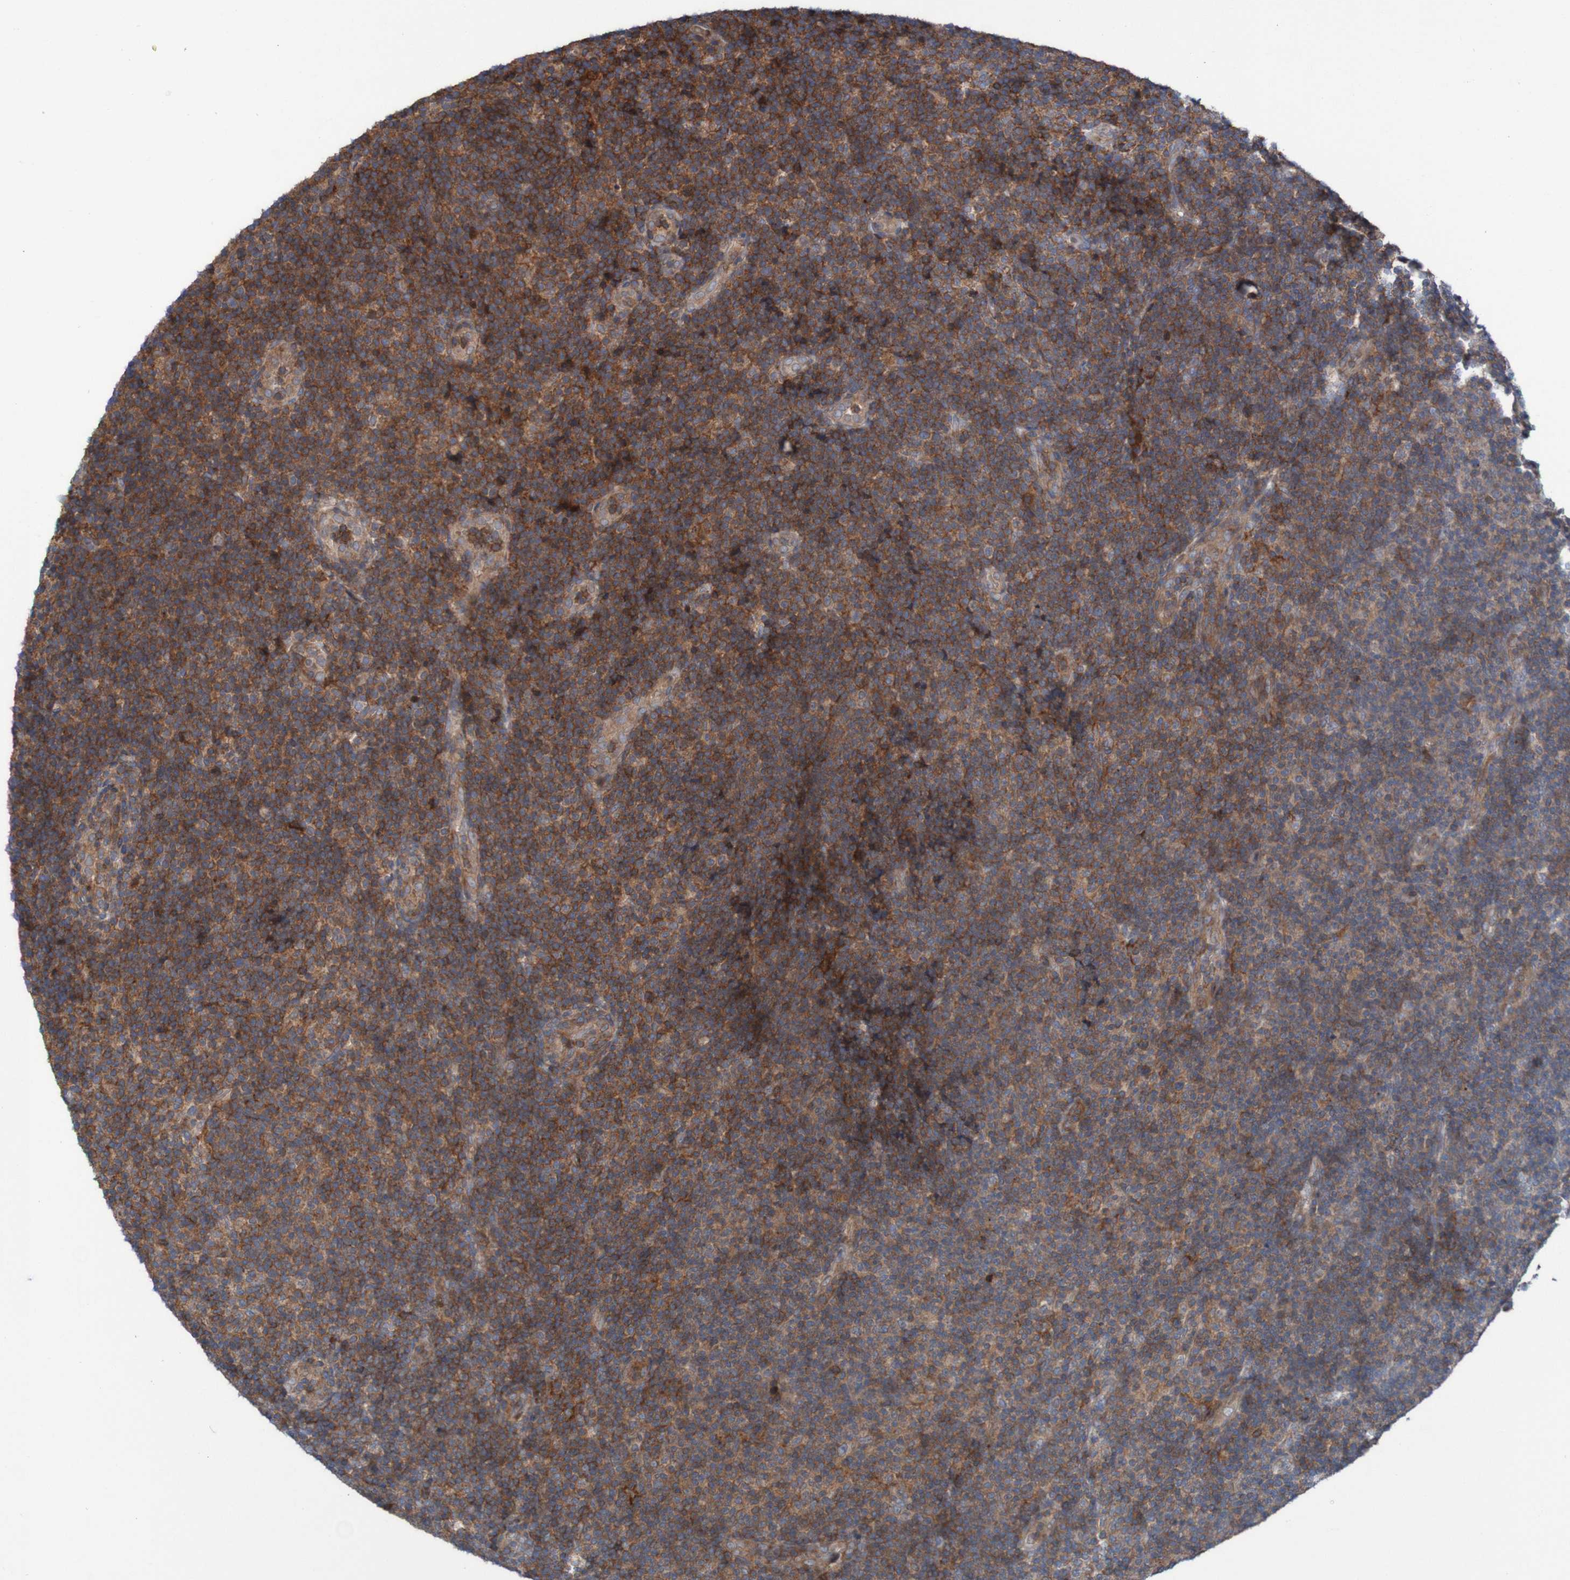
{"staining": {"intensity": "strong", "quantity": ">75%", "location": "cytoplasmic/membranous"}, "tissue": "lymphoma", "cell_type": "Tumor cells", "image_type": "cancer", "snomed": [{"axis": "morphology", "description": "Malignant lymphoma, non-Hodgkin's type, Low grade"}, {"axis": "topography", "description": "Lymph node"}], "caption": "The histopathology image exhibits immunohistochemical staining of malignant lymphoma, non-Hodgkin's type (low-grade). There is strong cytoplasmic/membranous expression is present in about >75% of tumor cells.", "gene": "PDGFB", "patient": {"sex": "male", "age": 83}}